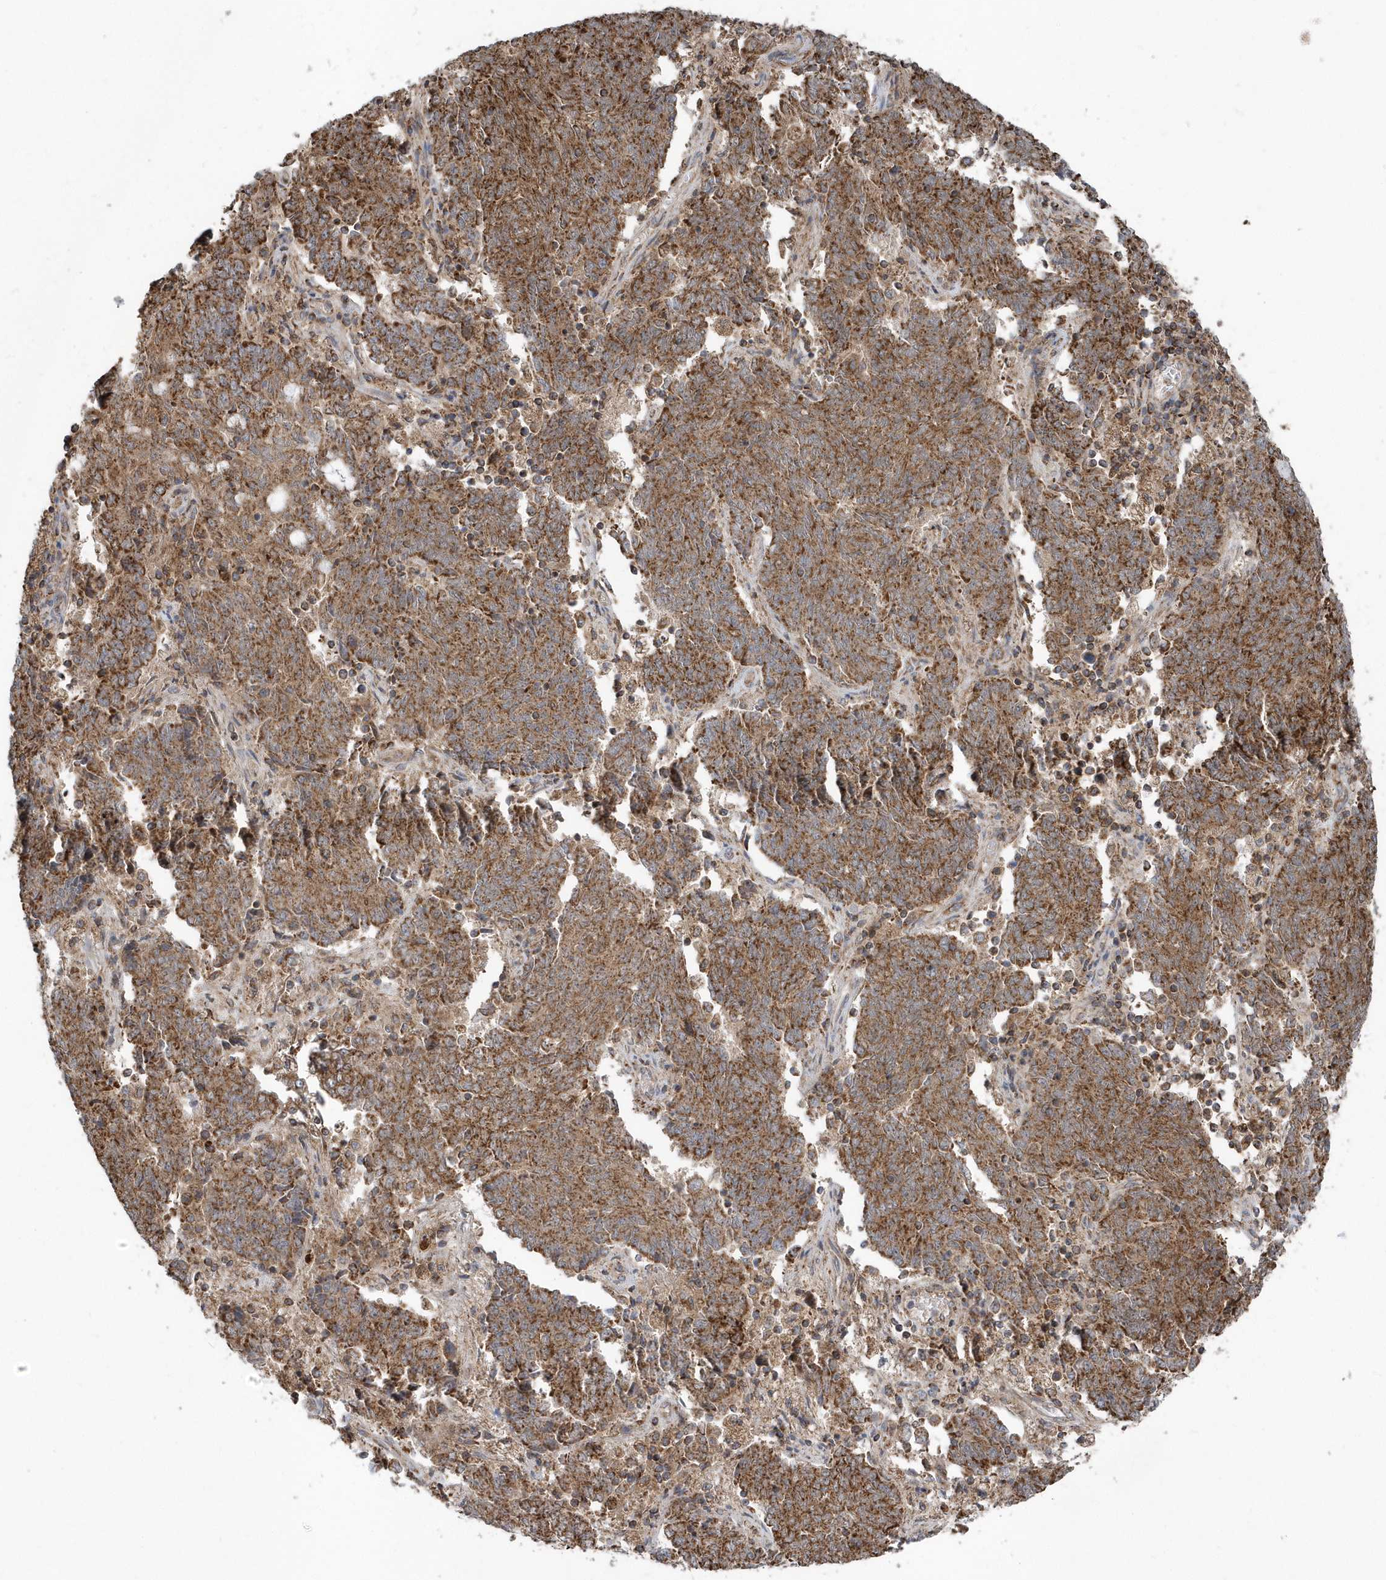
{"staining": {"intensity": "moderate", "quantity": ">75%", "location": "cytoplasmic/membranous"}, "tissue": "endometrial cancer", "cell_type": "Tumor cells", "image_type": "cancer", "snomed": [{"axis": "morphology", "description": "Adenocarcinoma, NOS"}, {"axis": "topography", "description": "Endometrium"}], "caption": "Brown immunohistochemical staining in human endometrial cancer (adenocarcinoma) displays moderate cytoplasmic/membranous expression in approximately >75% of tumor cells.", "gene": "PPP1R7", "patient": {"sex": "female", "age": 80}}